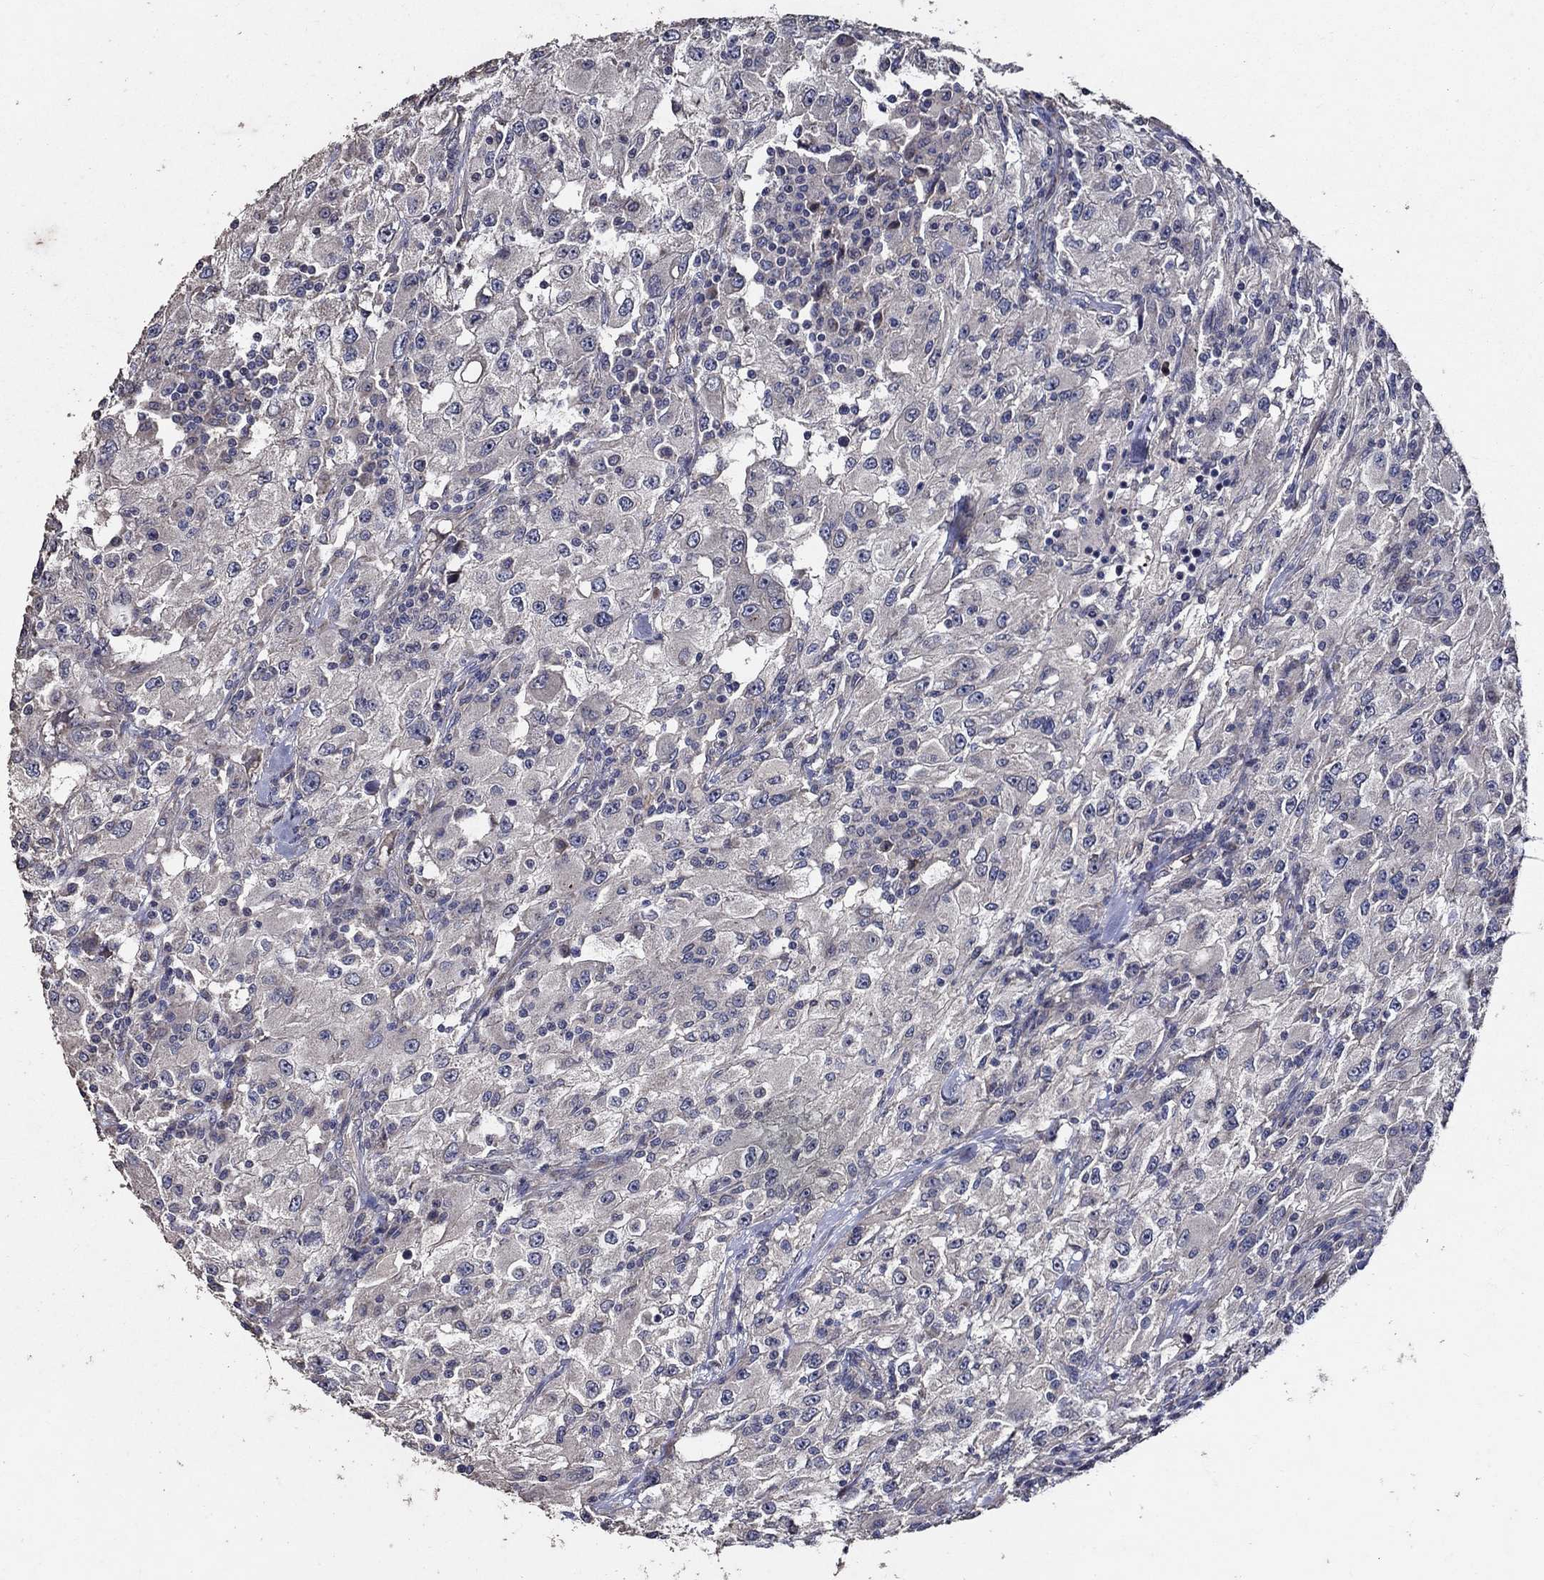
{"staining": {"intensity": "negative", "quantity": "none", "location": "none"}, "tissue": "renal cancer", "cell_type": "Tumor cells", "image_type": "cancer", "snomed": [{"axis": "morphology", "description": "Adenocarcinoma, NOS"}, {"axis": "topography", "description": "Kidney"}], "caption": "Renal cancer (adenocarcinoma) was stained to show a protein in brown. There is no significant staining in tumor cells.", "gene": "HAP1", "patient": {"sex": "female", "age": 67}}